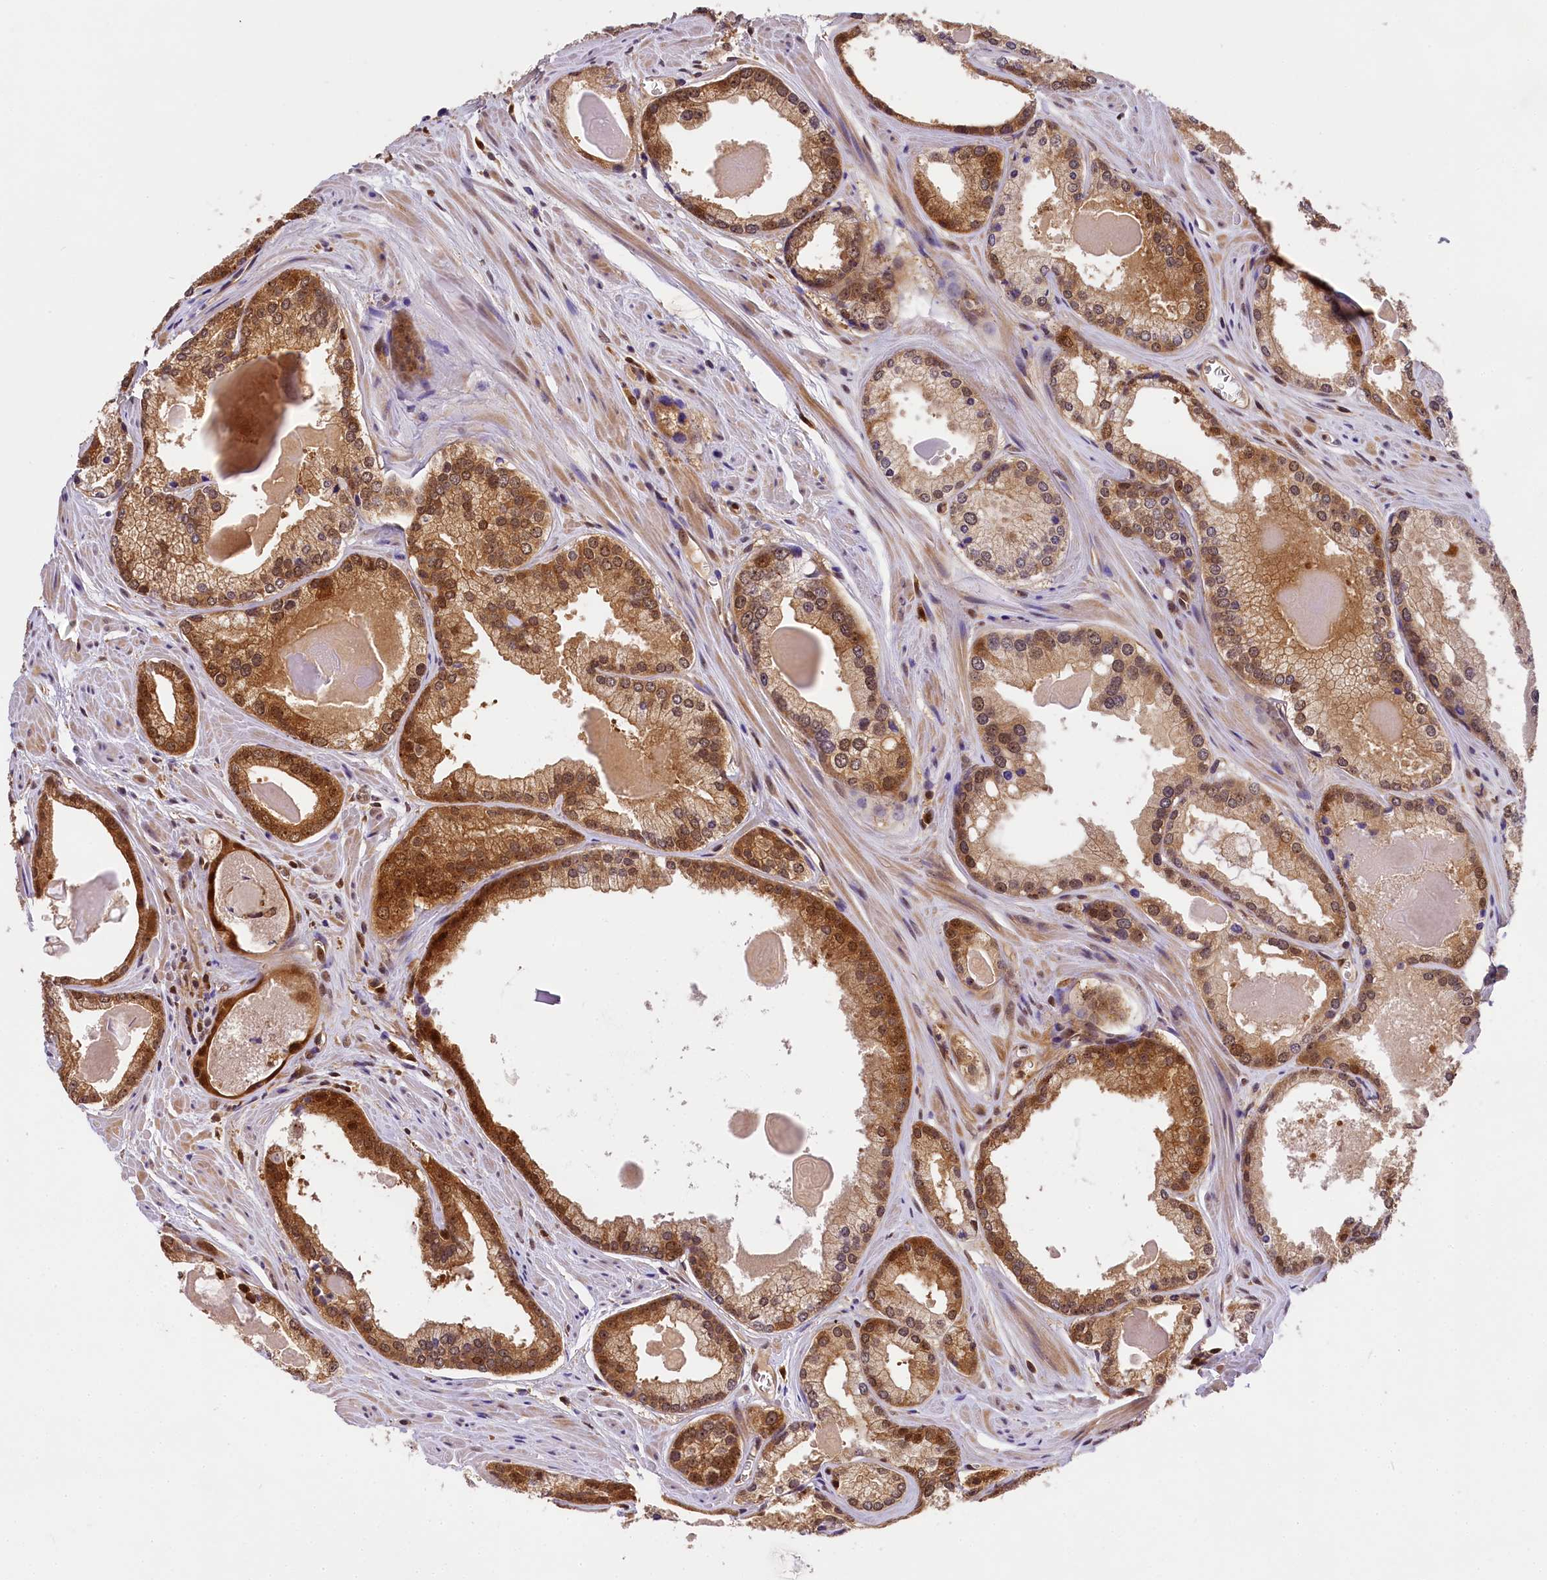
{"staining": {"intensity": "moderate", "quantity": "25%-75%", "location": "cytoplasmic/membranous,nuclear"}, "tissue": "prostate cancer", "cell_type": "Tumor cells", "image_type": "cancer", "snomed": [{"axis": "morphology", "description": "Adenocarcinoma, Low grade"}, {"axis": "topography", "description": "Prostate"}], "caption": "This is an image of IHC staining of adenocarcinoma (low-grade) (prostate), which shows moderate positivity in the cytoplasmic/membranous and nuclear of tumor cells.", "gene": "EIF6", "patient": {"sex": "male", "age": 54}}